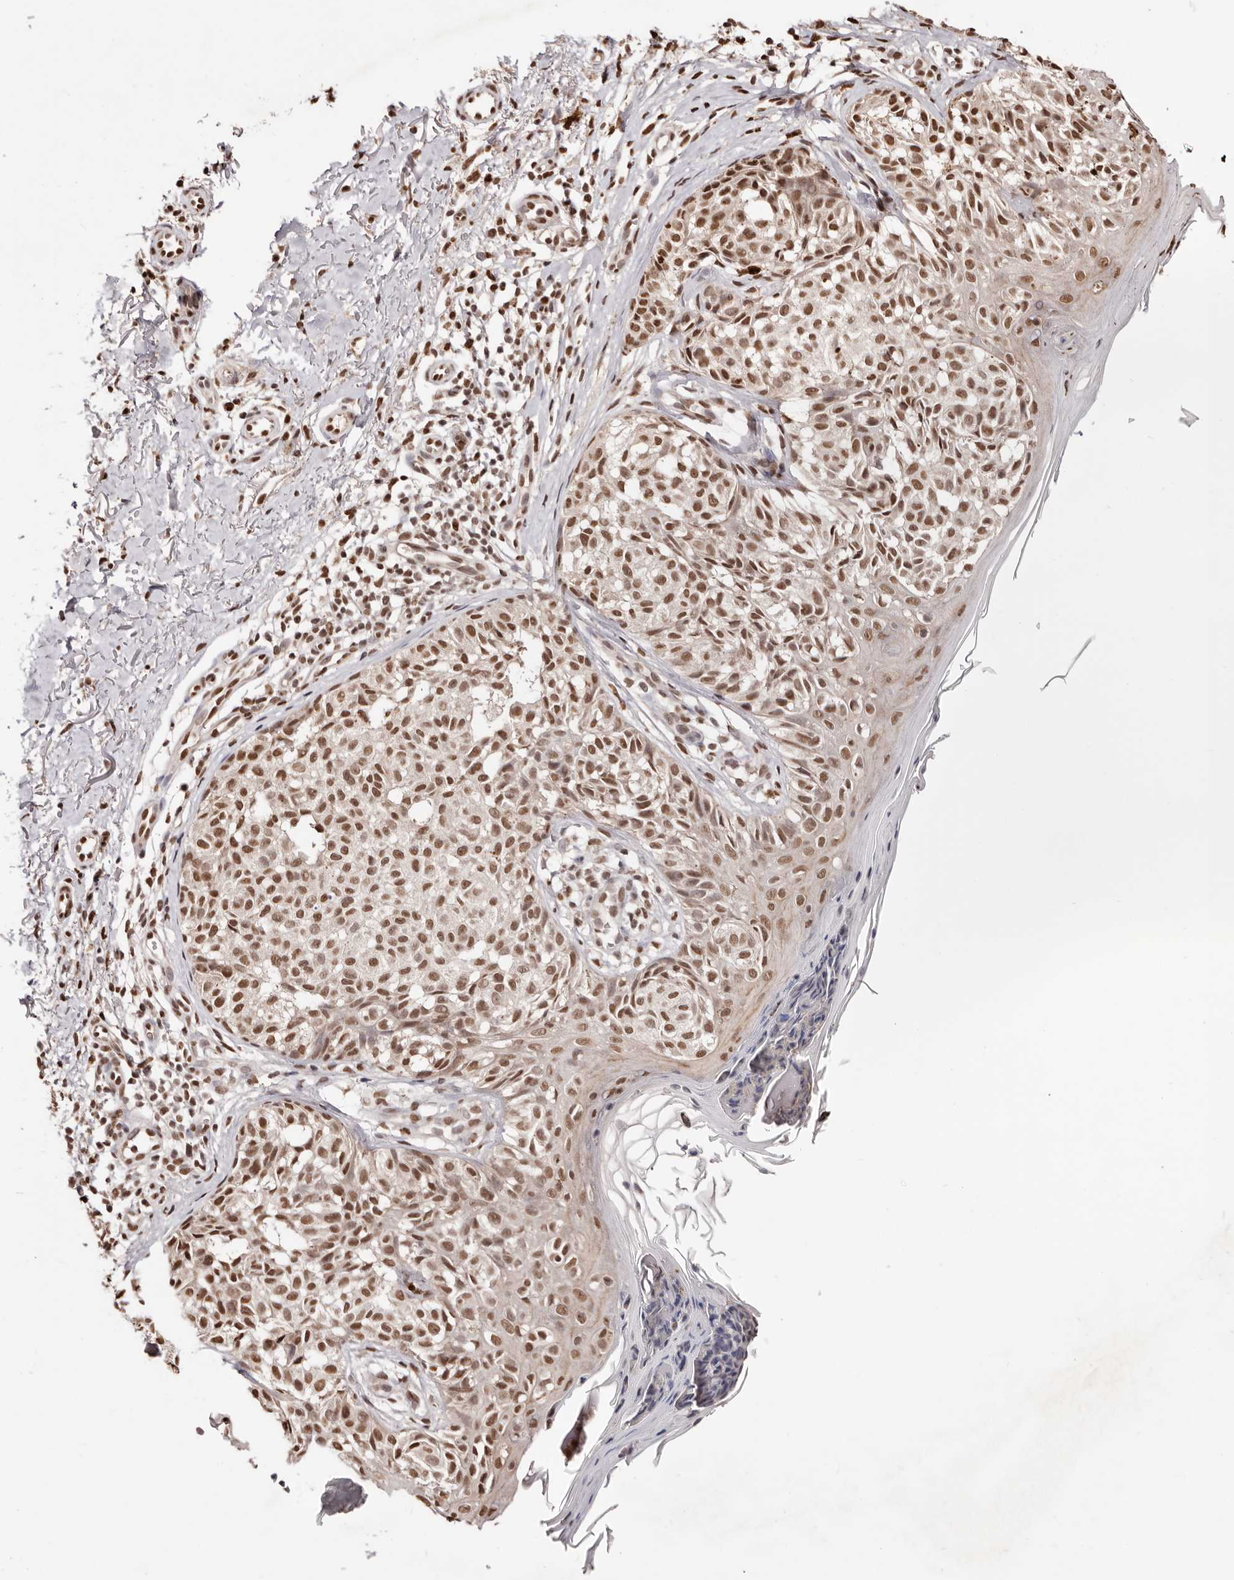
{"staining": {"intensity": "moderate", "quantity": ">75%", "location": "nuclear"}, "tissue": "melanoma", "cell_type": "Tumor cells", "image_type": "cancer", "snomed": [{"axis": "morphology", "description": "Malignant melanoma, NOS"}, {"axis": "topography", "description": "Skin"}], "caption": "High-power microscopy captured an immunohistochemistry photomicrograph of malignant melanoma, revealing moderate nuclear expression in about >75% of tumor cells. (DAB IHC, brown staining for protein, blue staining for nuclei).", "gene": "BICRAL", "patient": {"sex": "female", "age": 50}}